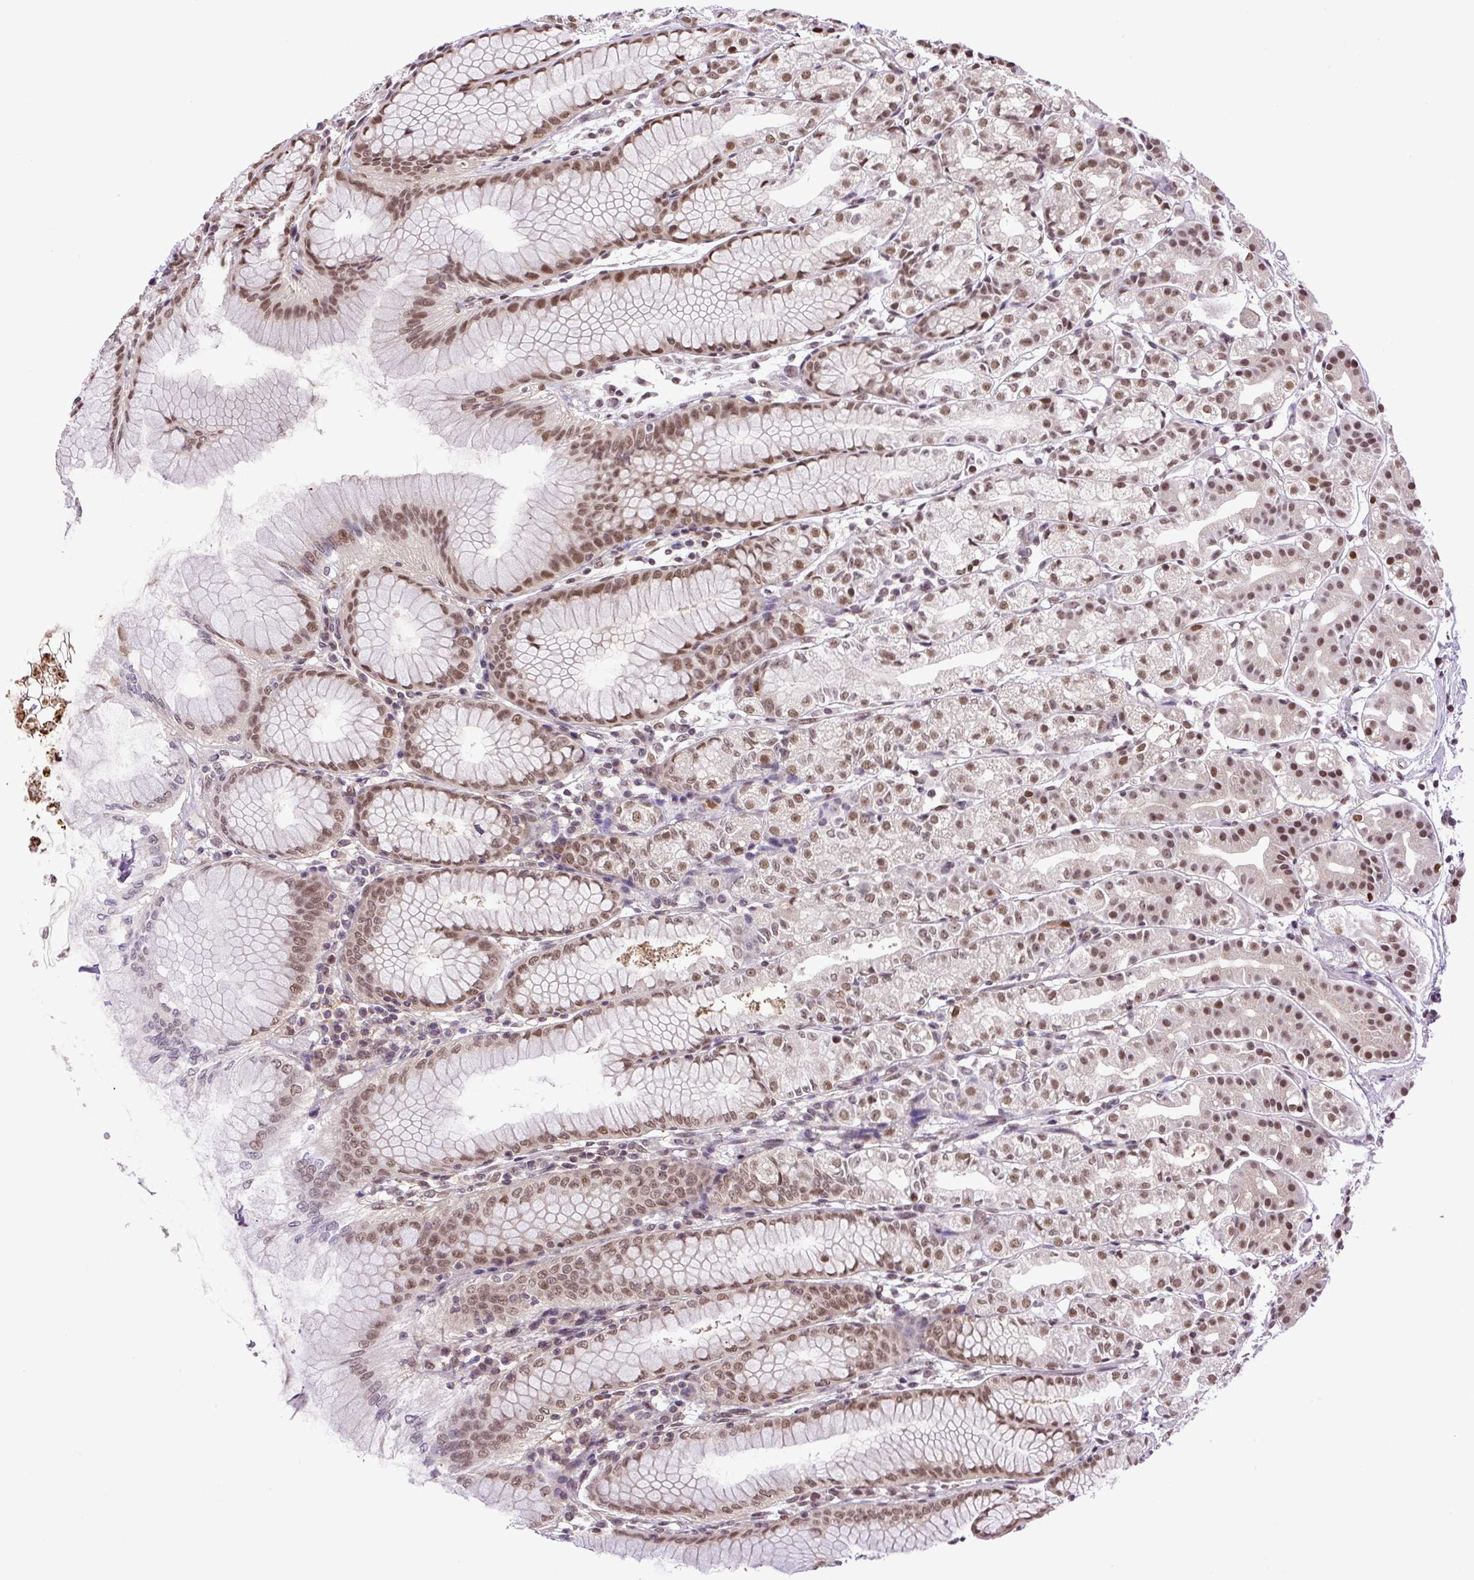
{"staining": {"intensity": "moderate", "quantity": ">75%", "location": "nuclear"}, "tissue": "stomach", "cell_type": "Glandular cells", "image_type": "normal", "snomed": [{"axis": "morphology", "description": "Normal tissue, NOS"}, {"axis": "topography", "description": "Stomach"}], "caption": "Human stomach stained for a protein (brown) demonstrates moderate nuclear positive positivity in about >75% of glandular cells.", "gene": "SGTA", "patient": {"sex": "female", "age": 57}}